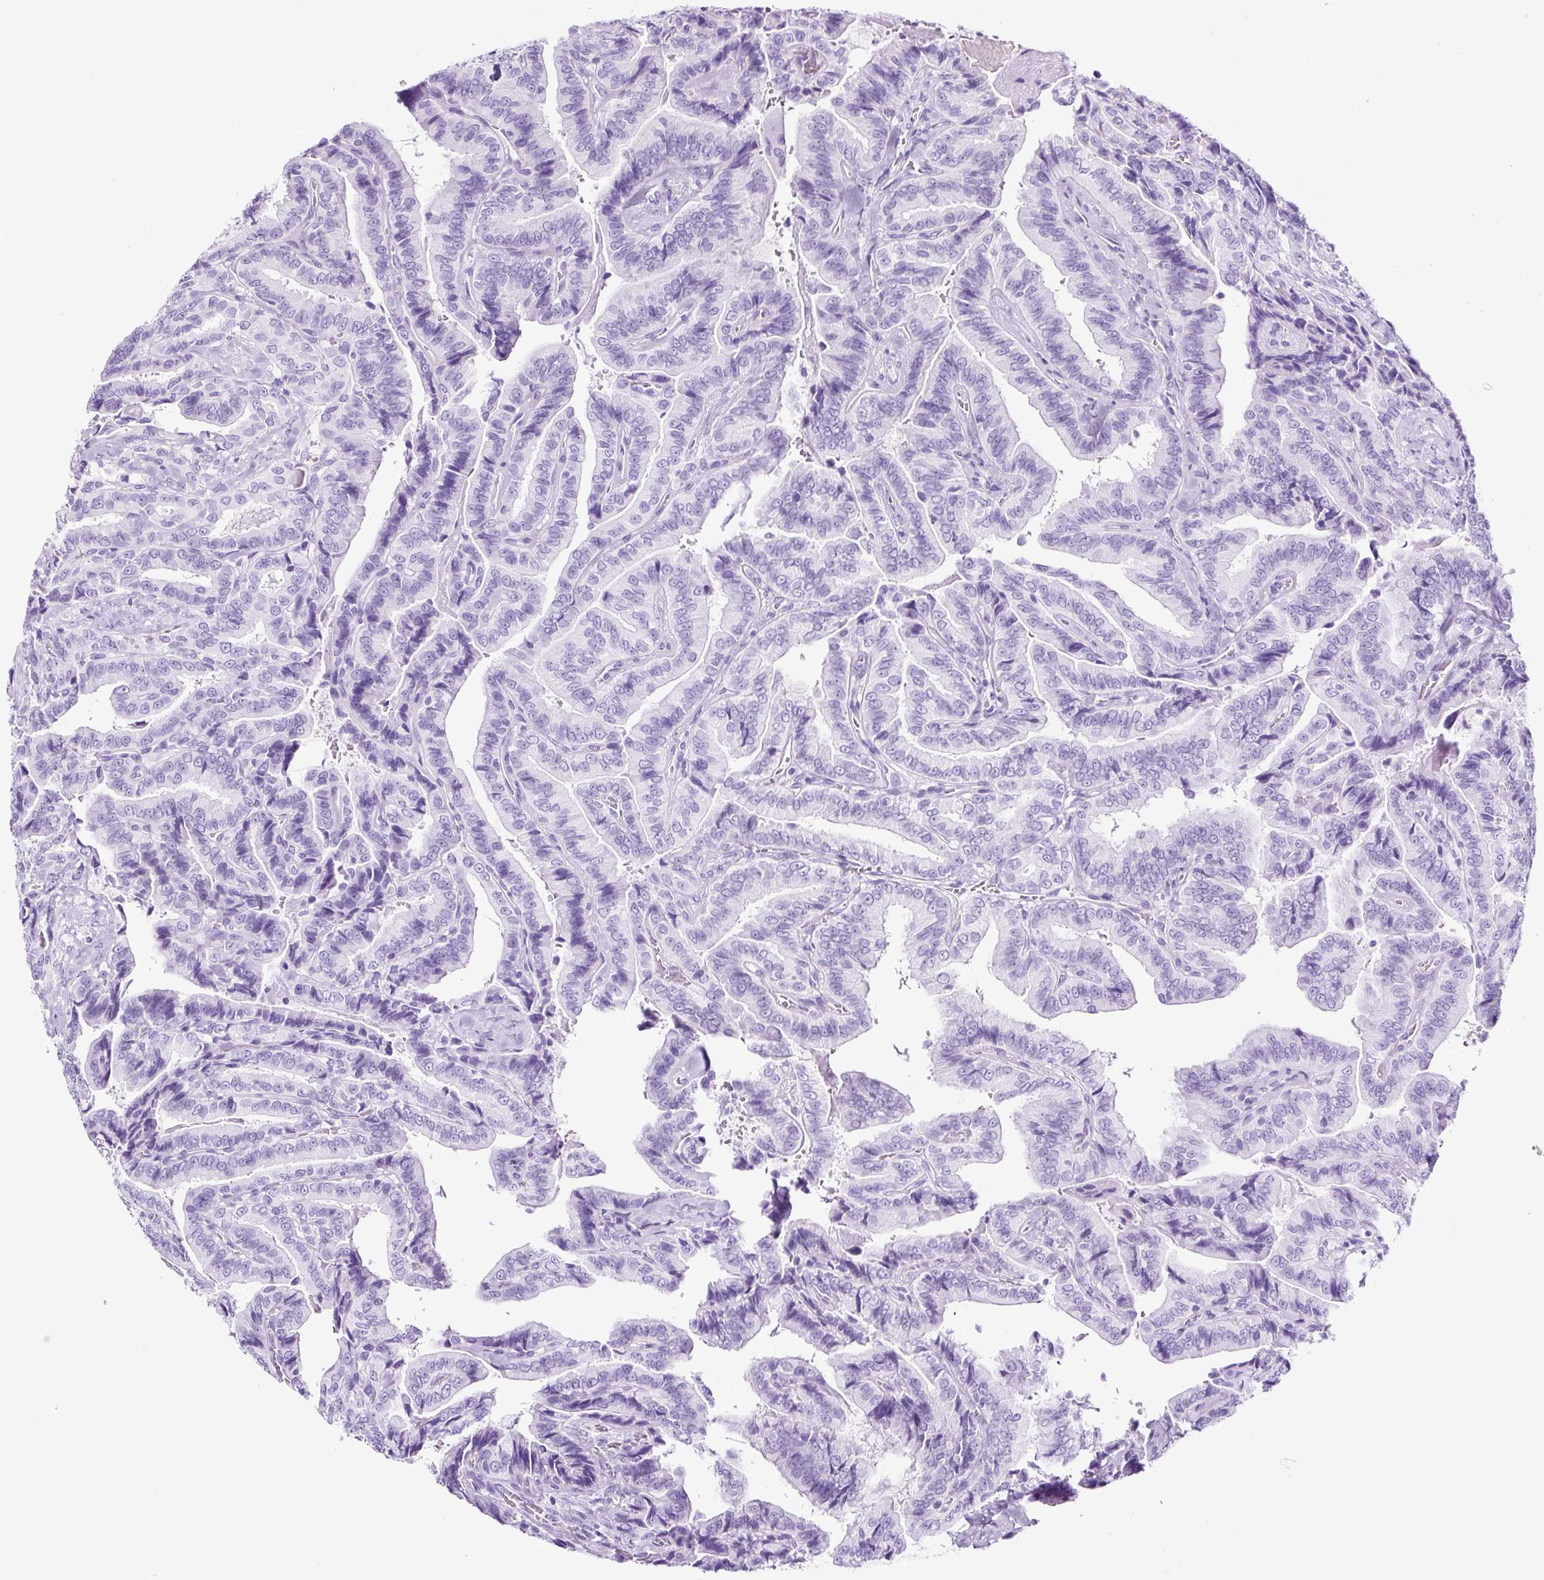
{"staining": {"intensity": "negative", "quantity": "none", "location": "none"}, "tissue": "thyroid cancer", "cell_type": "Tumor cells", "image_type": "cancer", "snomed": [{"axis": "morphology", "description": "Papillary adenocarcinoma, NOS"}, {"axis": "topography", "description": "Thyroid gland"}], "caption": "High magnification brightfield microscopy of thyroid cancer stained with DAB (3,3'-diaminobenzidine) (brown) and counterstained with hematoxylin (blue): tumor cells show no significant staining.", "gene": "RNF212B", "patient": {"sex": "male", "age": 61}}